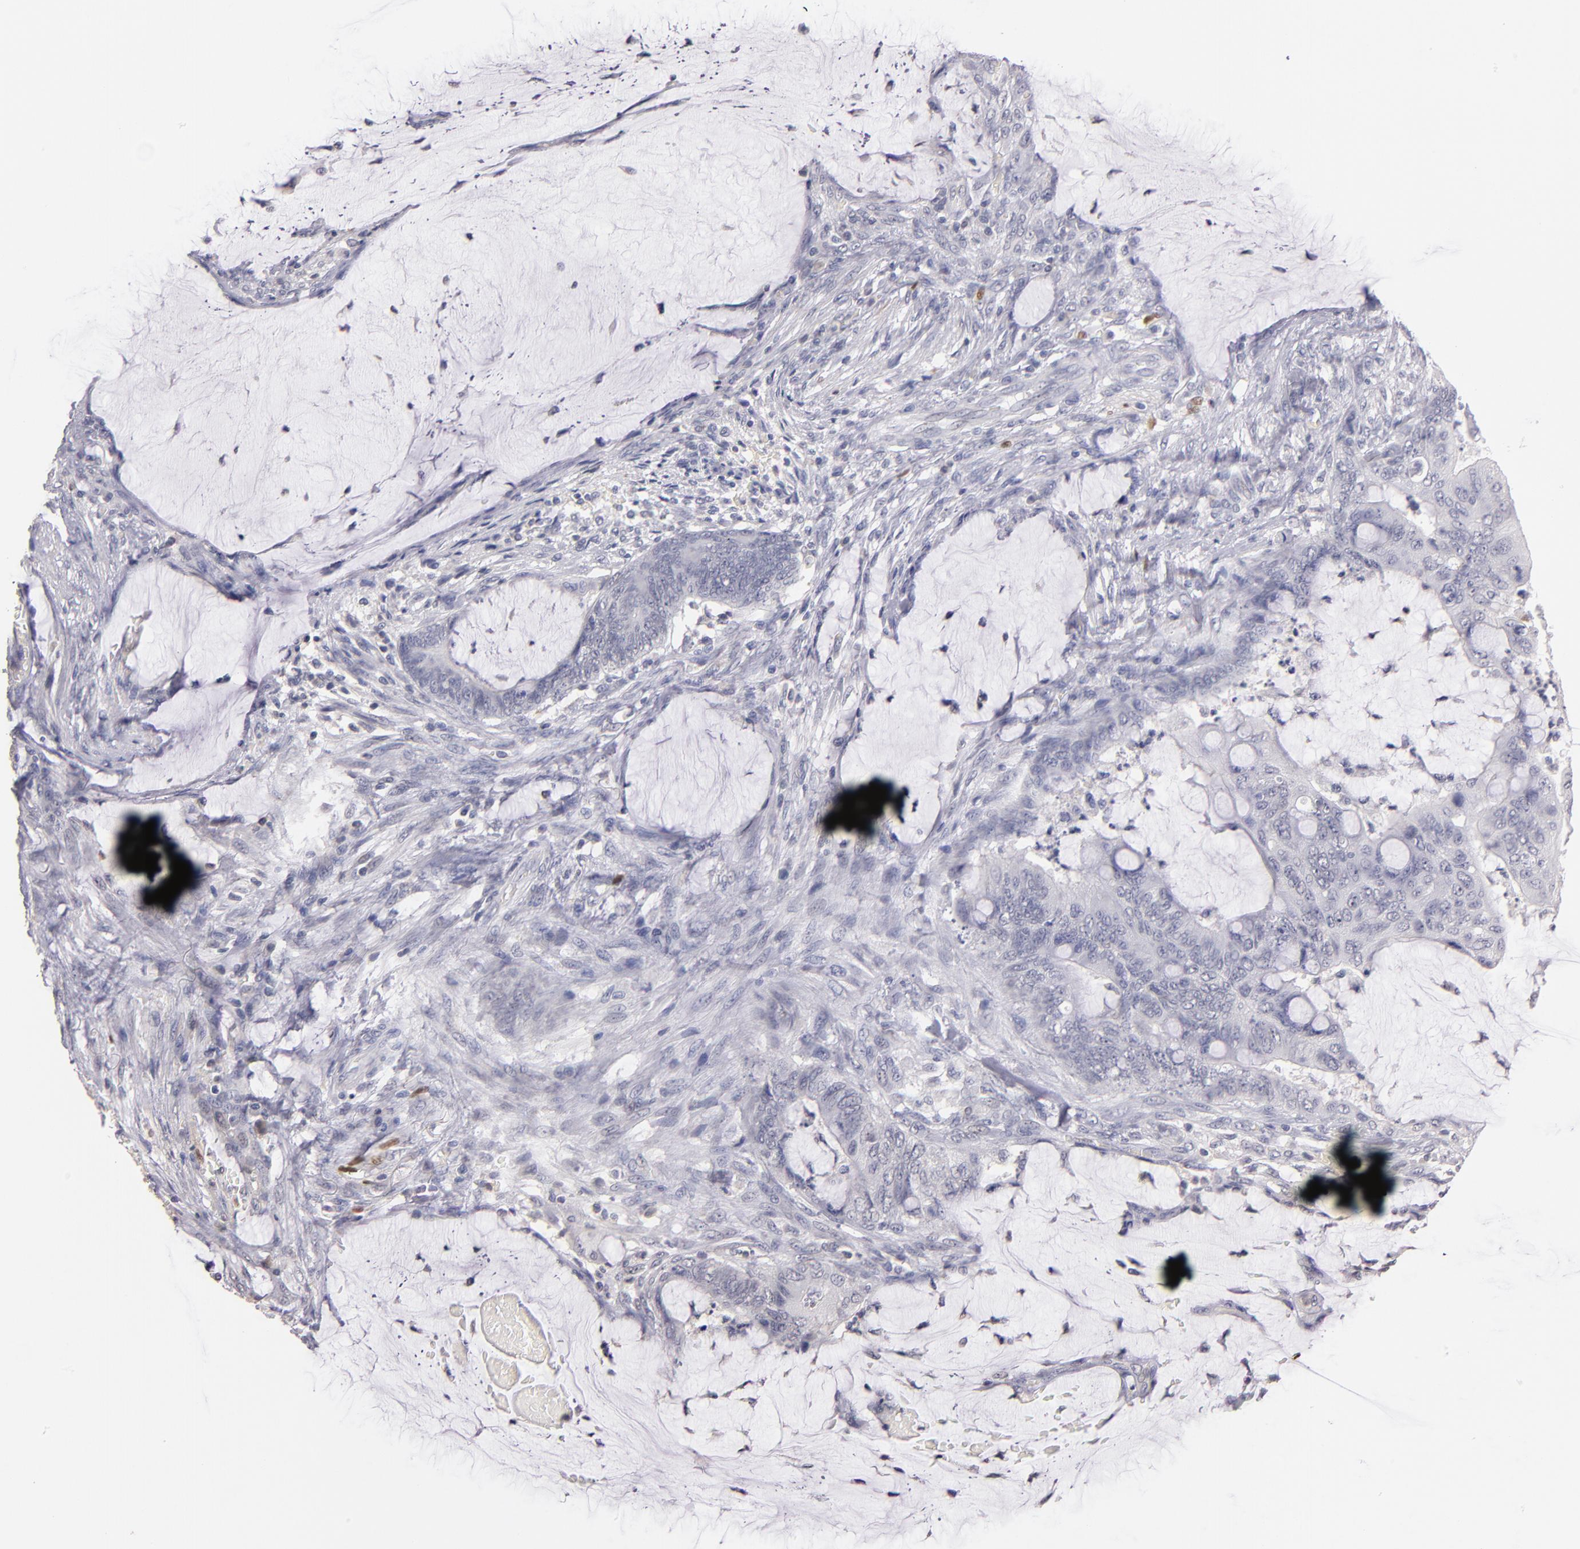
{"staining": {"intensity": "negative", "quantity": "none", "location": "none"}, "tissue": "colorectal cancer", "cell_type": "Tumor cells", "image_type": "cancer", "snomed": [{"axis": "morphology", "description": "Normal tissue, NOS"}, {"axis": "morphology", "description": "Adenocarcinoma, NOS"}, {"axis": "topography", "description": "Rectum"}], "caption": "Colorectal cancer (adenocarcinoma) stained for a protein using immunohistochemistry (IHC) shows no expression tumor cells.", "gene": "SOX10", "patient": {"sex": "male", "age": 92}}